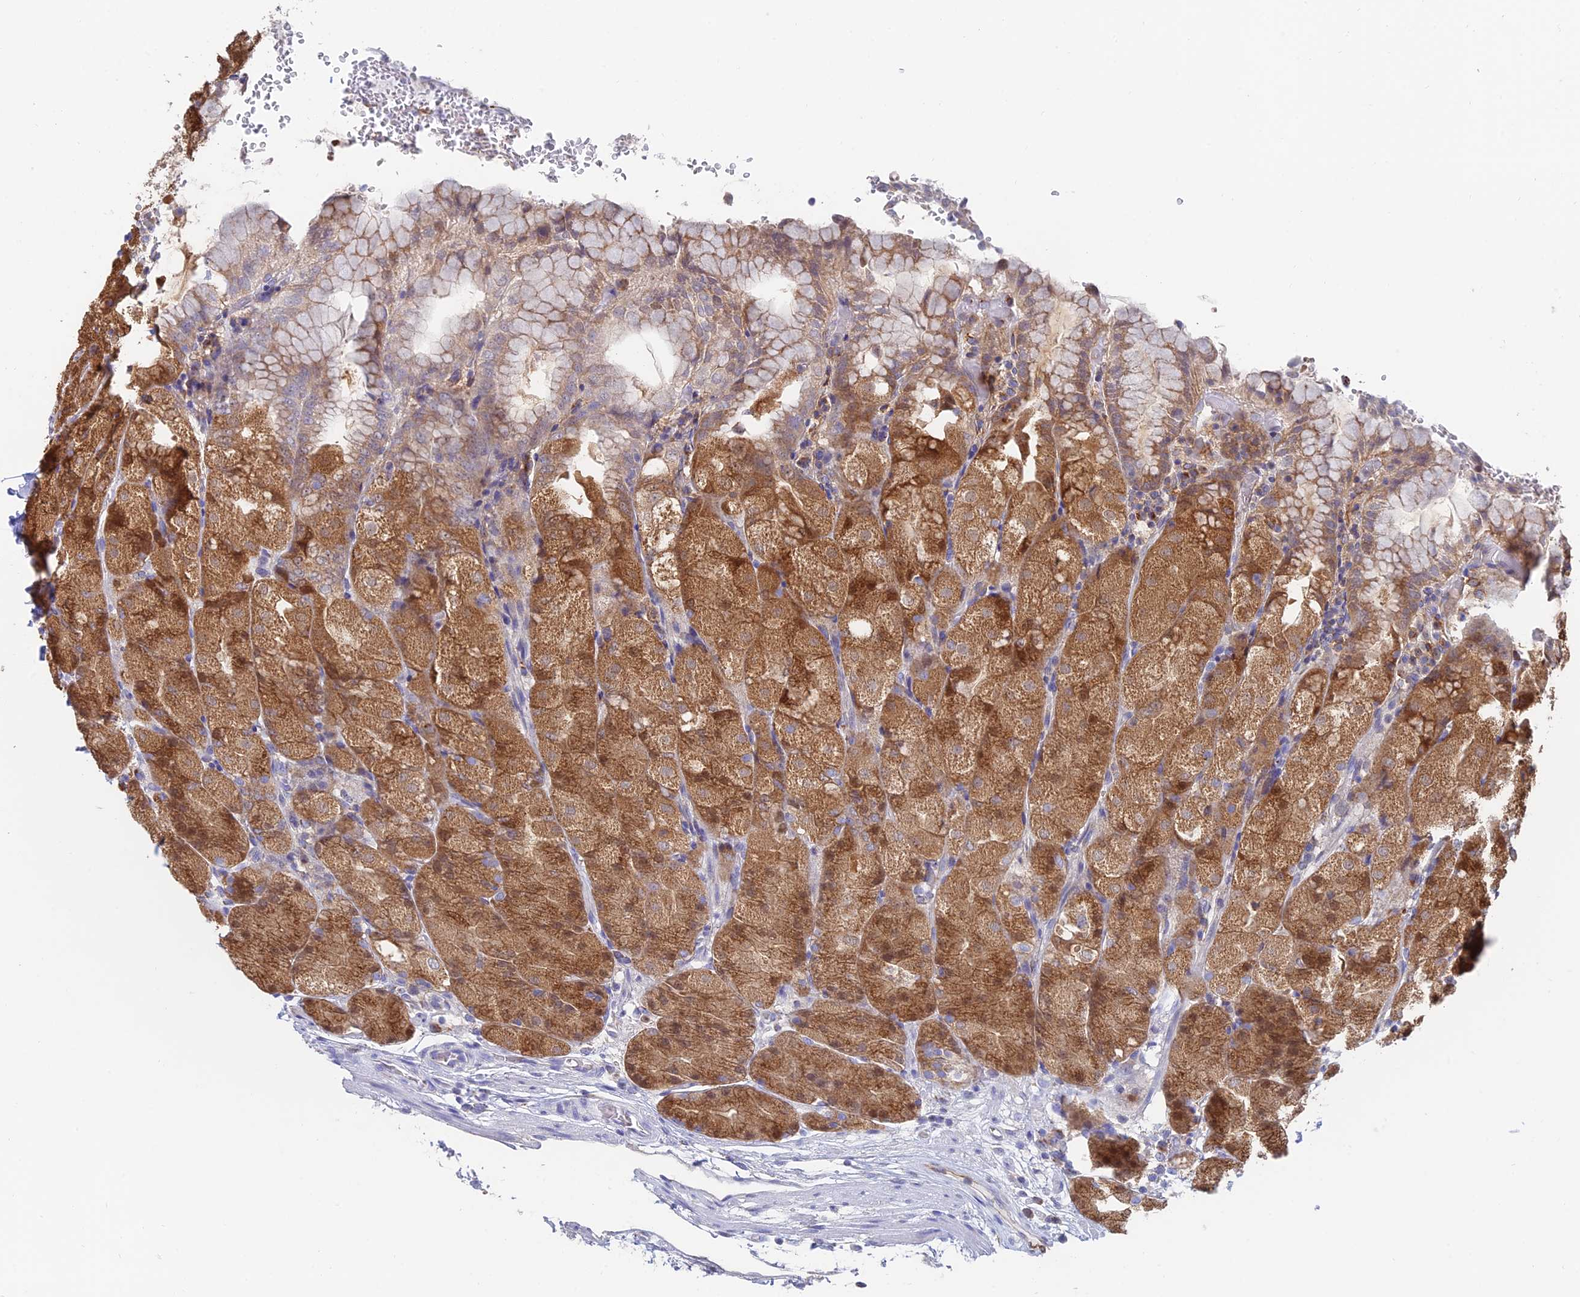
{"staining": {"intensity": "moderate", "quantity": "25%-75%", "location": "cytoplasmic/membranous"}, "tissue": "stomach", "cell_type": "Glandular cells", "image_type": "normal", "snomed": [{"axis": "morphology", "description": "Normal tissue, NOS"}, {"axis": "topography", "description": "Stomach, upper"}, {"axis": "topography", "description": "Stomach, lower"}], "caption": "Immunohistochemistry micrograph of unremarkable human stomach stained for a protein (brown), which reveals medium levels of moderate cytoplasmic/membranous staining in approximately 25%-75% of glandular cells.", "gene": "ENSG00000267561", "patient": {"sex": "male", "age": 62}}